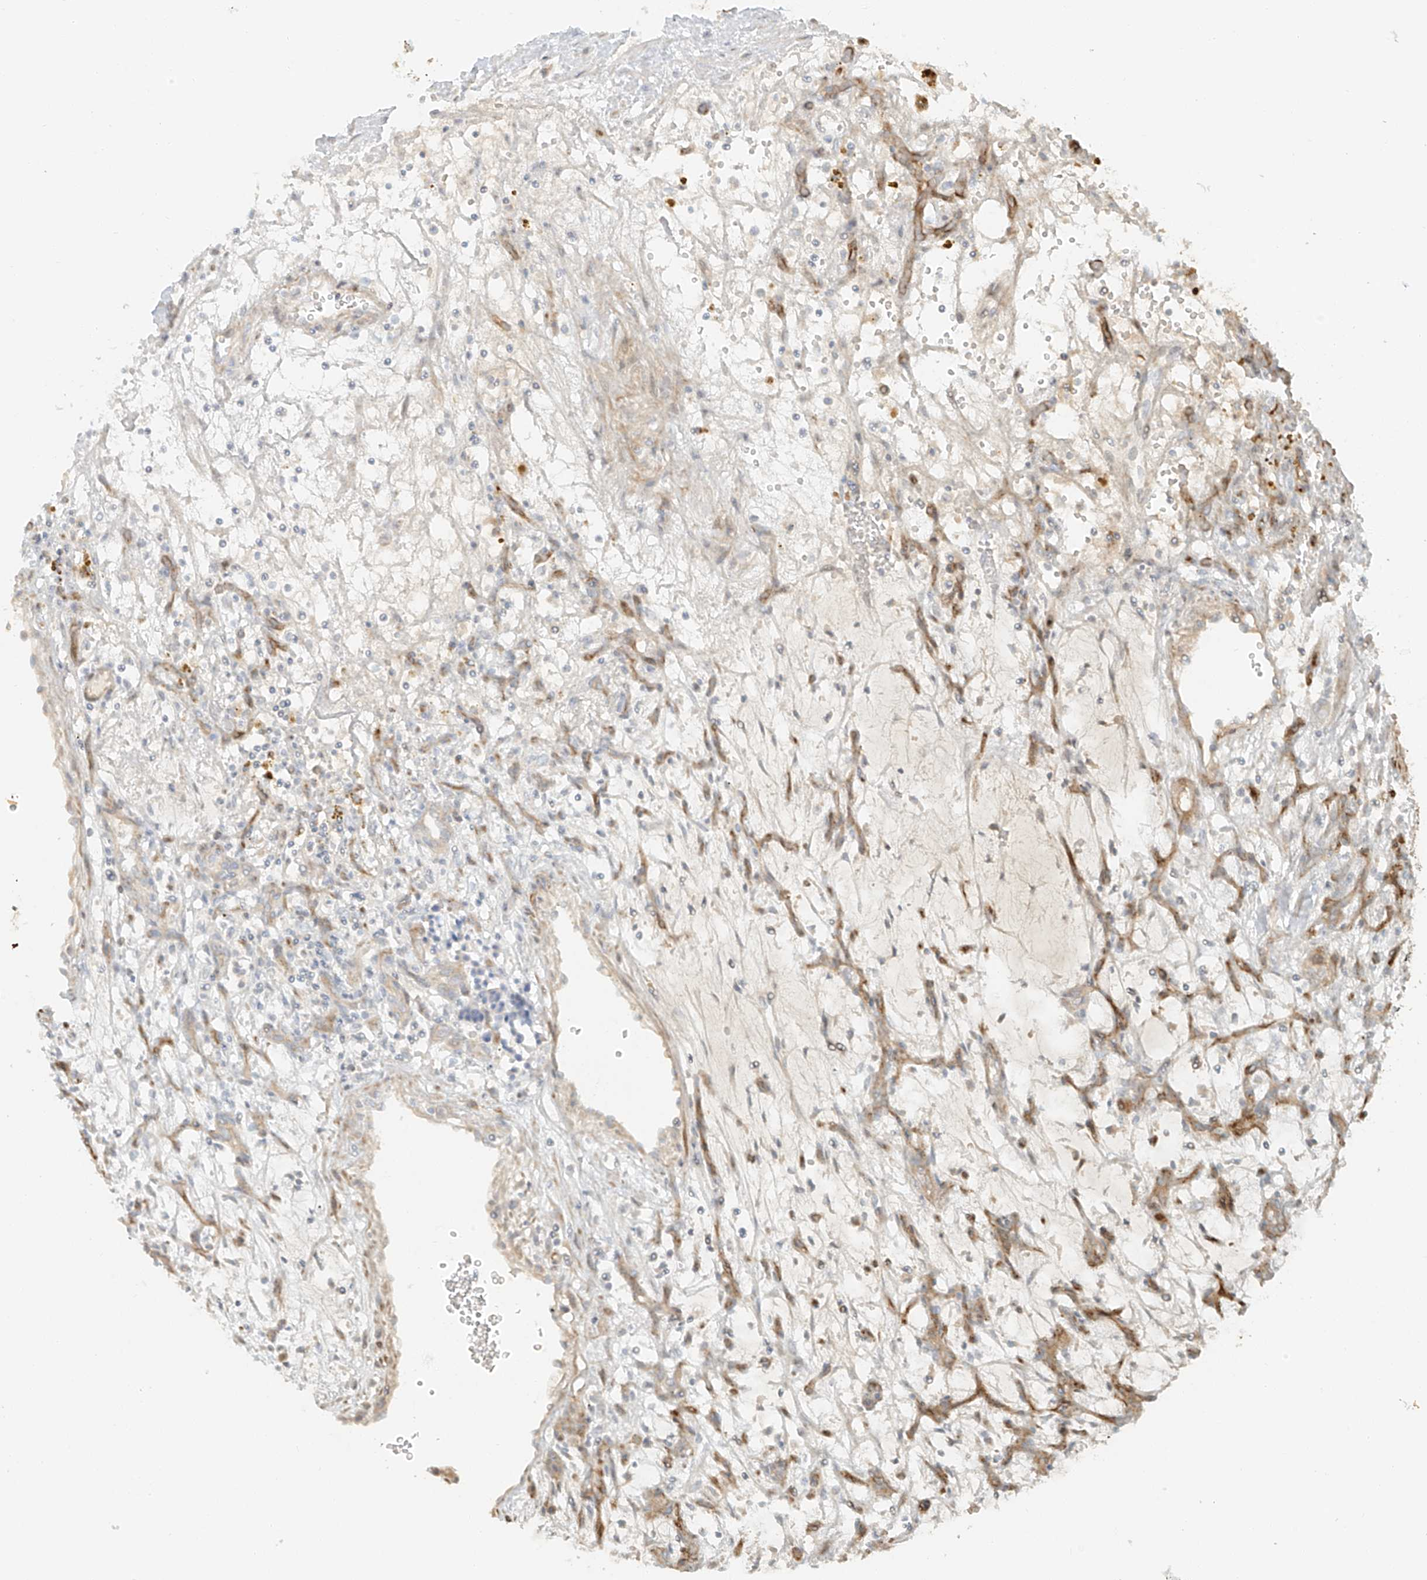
{"staining": {"intensity": "weak", "quantity": "25%-75%", "location": "cytoplasmic/membranous"}, "tissue": "renal cancer", "cell_type": "Tumor cells", "image_type": "cancer", "snomed": [{"axis": "morphology", "description": "Adenocarcinoma, NOS"}, {"axis": "topography", "description": "Kidney"}], "caption": "Protein positivity by IHC exhibits weak cytoplasmic/membranous staining in approximately 25%-75% of tumor cells in renal adenocarcinoma.", "gene": "MIPEP", "patient": {"sex": "female", "age": 57}}